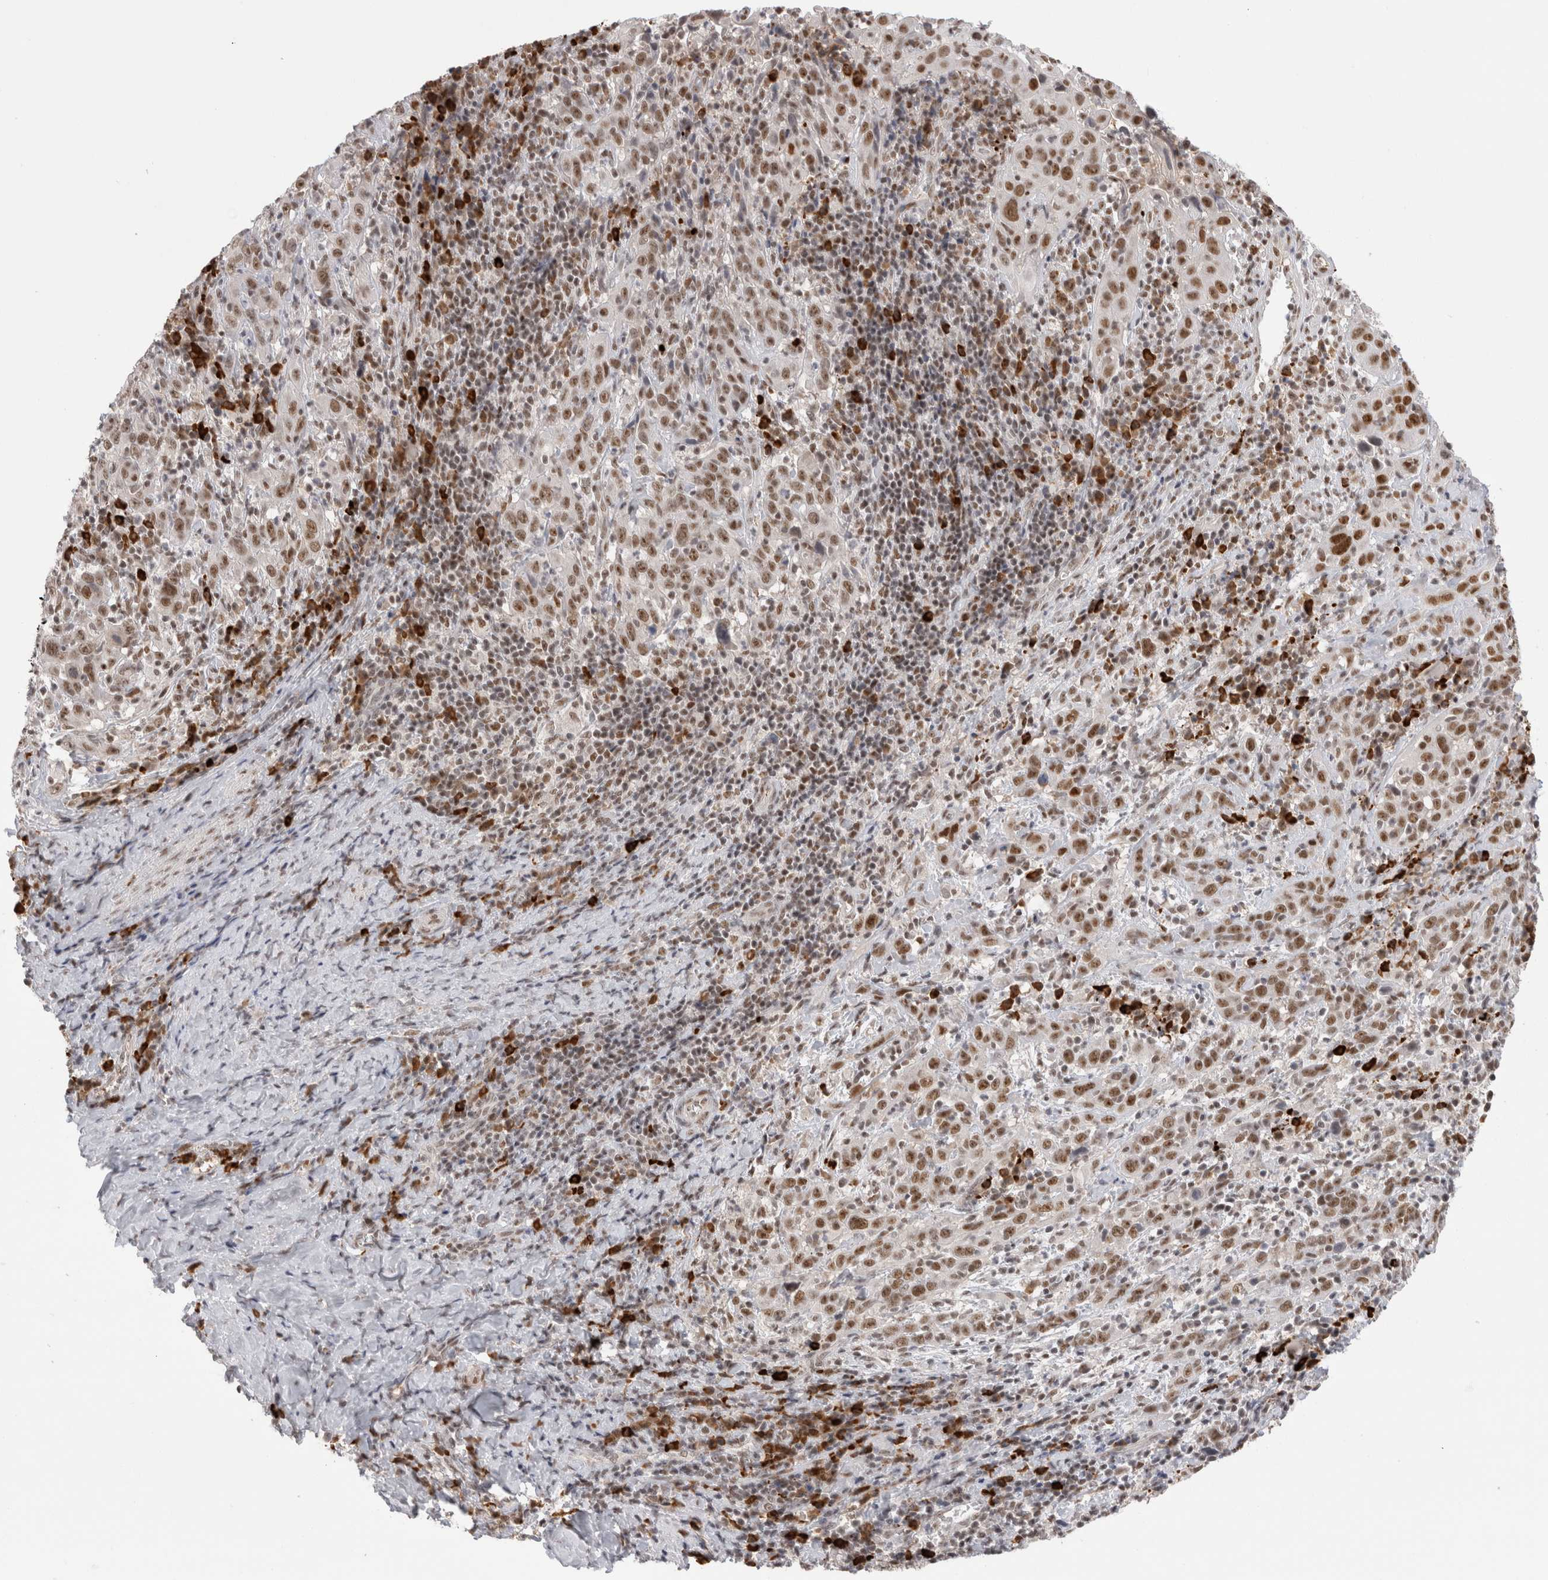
{"staining": {"intensity": "strong", "quantity": "25%-75%", "location": "nuclear"}, "tissue": "cervical cancer", "cell_type": "Tumor cells", "image_type": "cancer", "snomed": [{"axis": "morphology", "description": "Squamous cell carcinoma, NOS"}, {"axis": "topography", "description": "Cervix"}], "caption": "Immunohistochemical staining of squamous cell carcinoma (cervical) demonstrates high levels of strong nuclear expression in about 25%-75% of tumor cells. The staining was performed using DAB (3,3'-diaminobenzidine) to visualize the protein expression in brown, while the nuclei were stained in blue with hematoxylin (Magnification: 20x).", "gene": "ZNF24", "patient": {"sex": "female", "age": 46}}